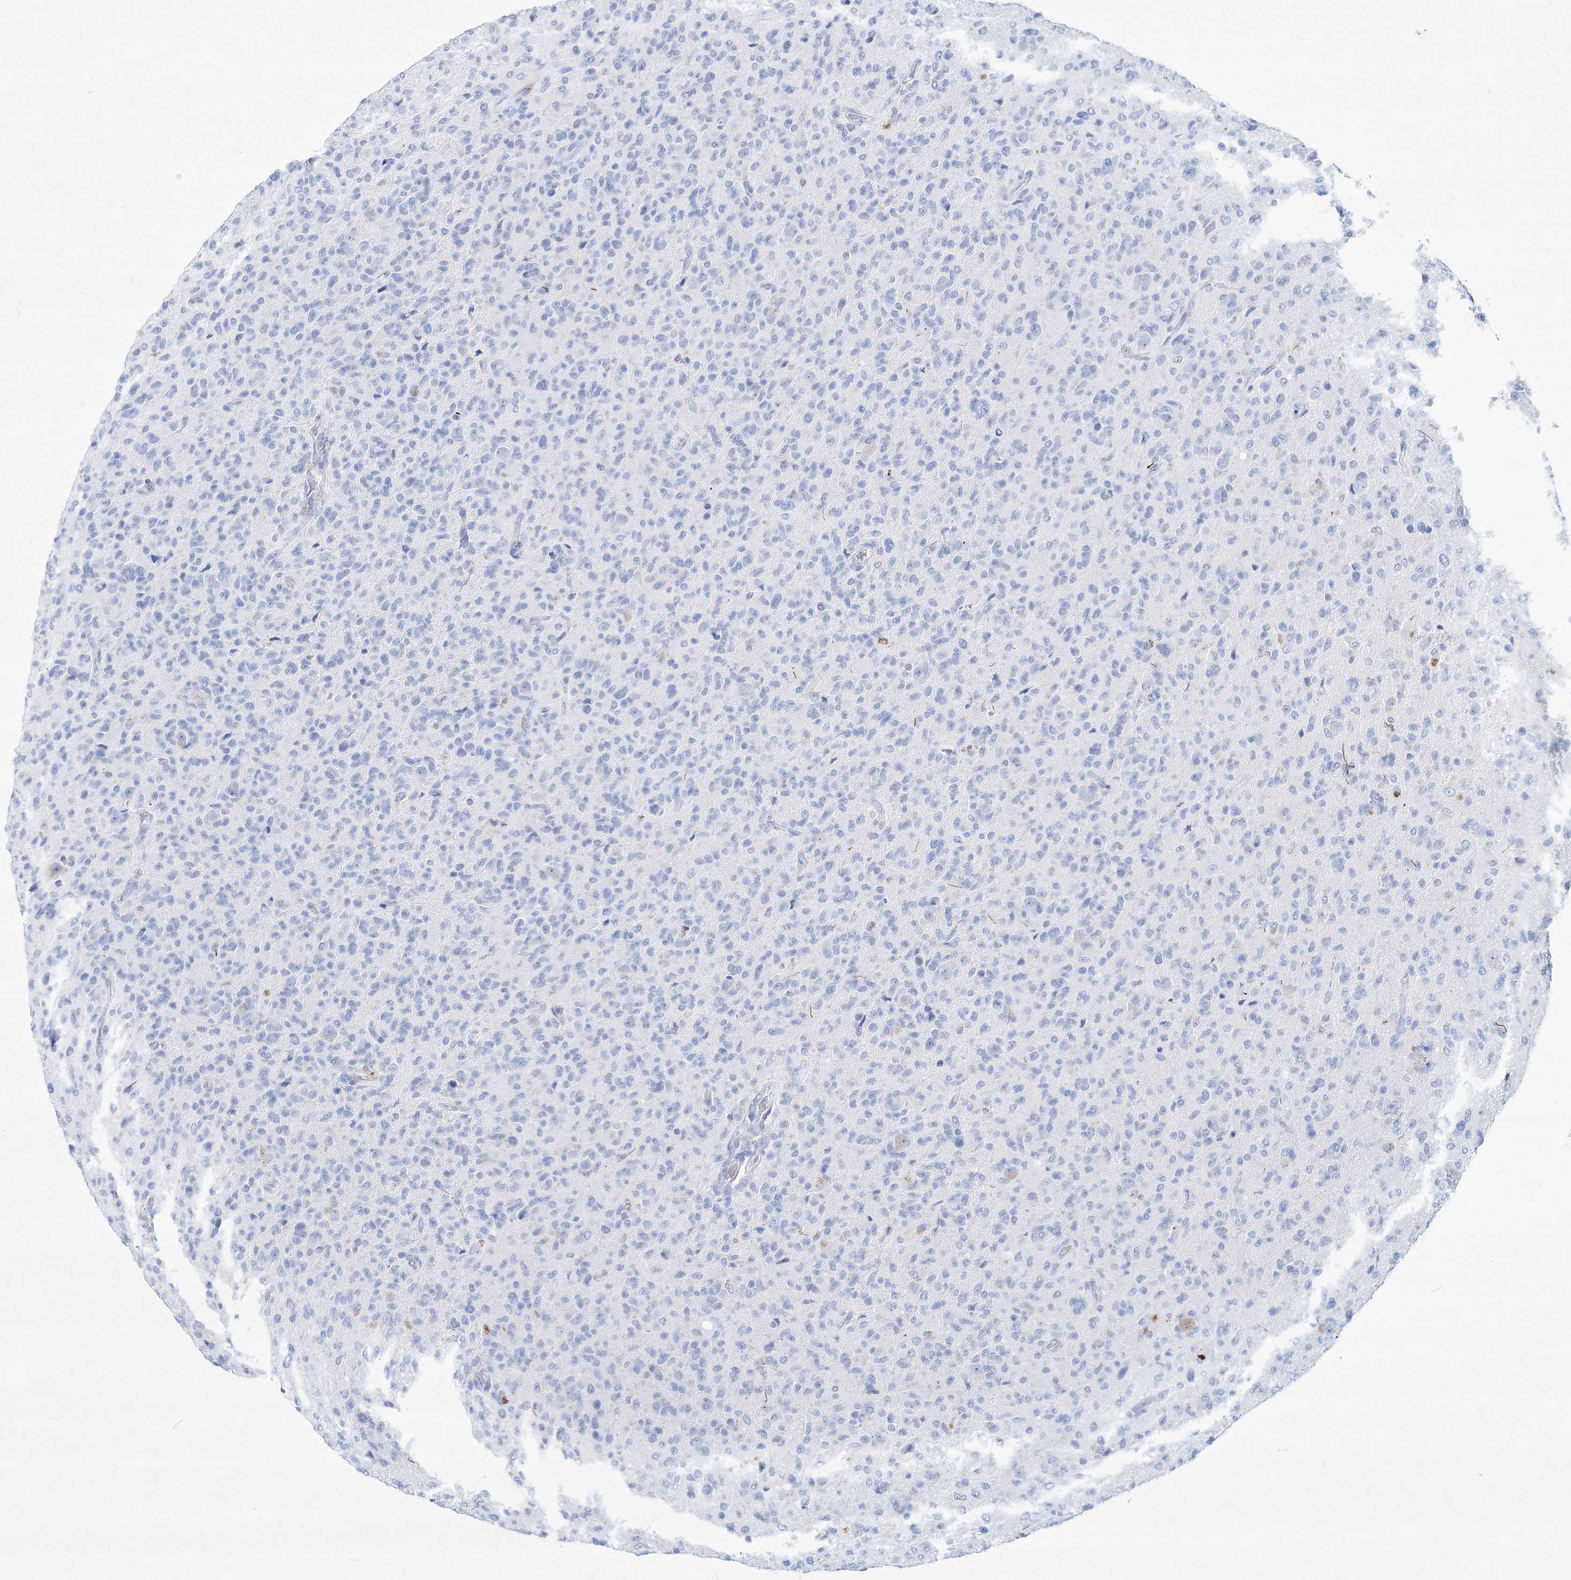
{"staining": {"intensity": "negative", "quantity": "none", "location": "none"}, "tissue": "glioma", "cell_type": "Tumor cells", "image_type": "cancer", "snomed": [{"axis": "morphology", "description": "Glioma, malignant, High grade"}, {"axis": "topography", "description": "Brain"}], "caption": "The micrograph reveals no staining of tumor cells in malignant glioma (high-grade).", "gene": "SPINK7", "patient": {"sex": "female", "age": 57}}